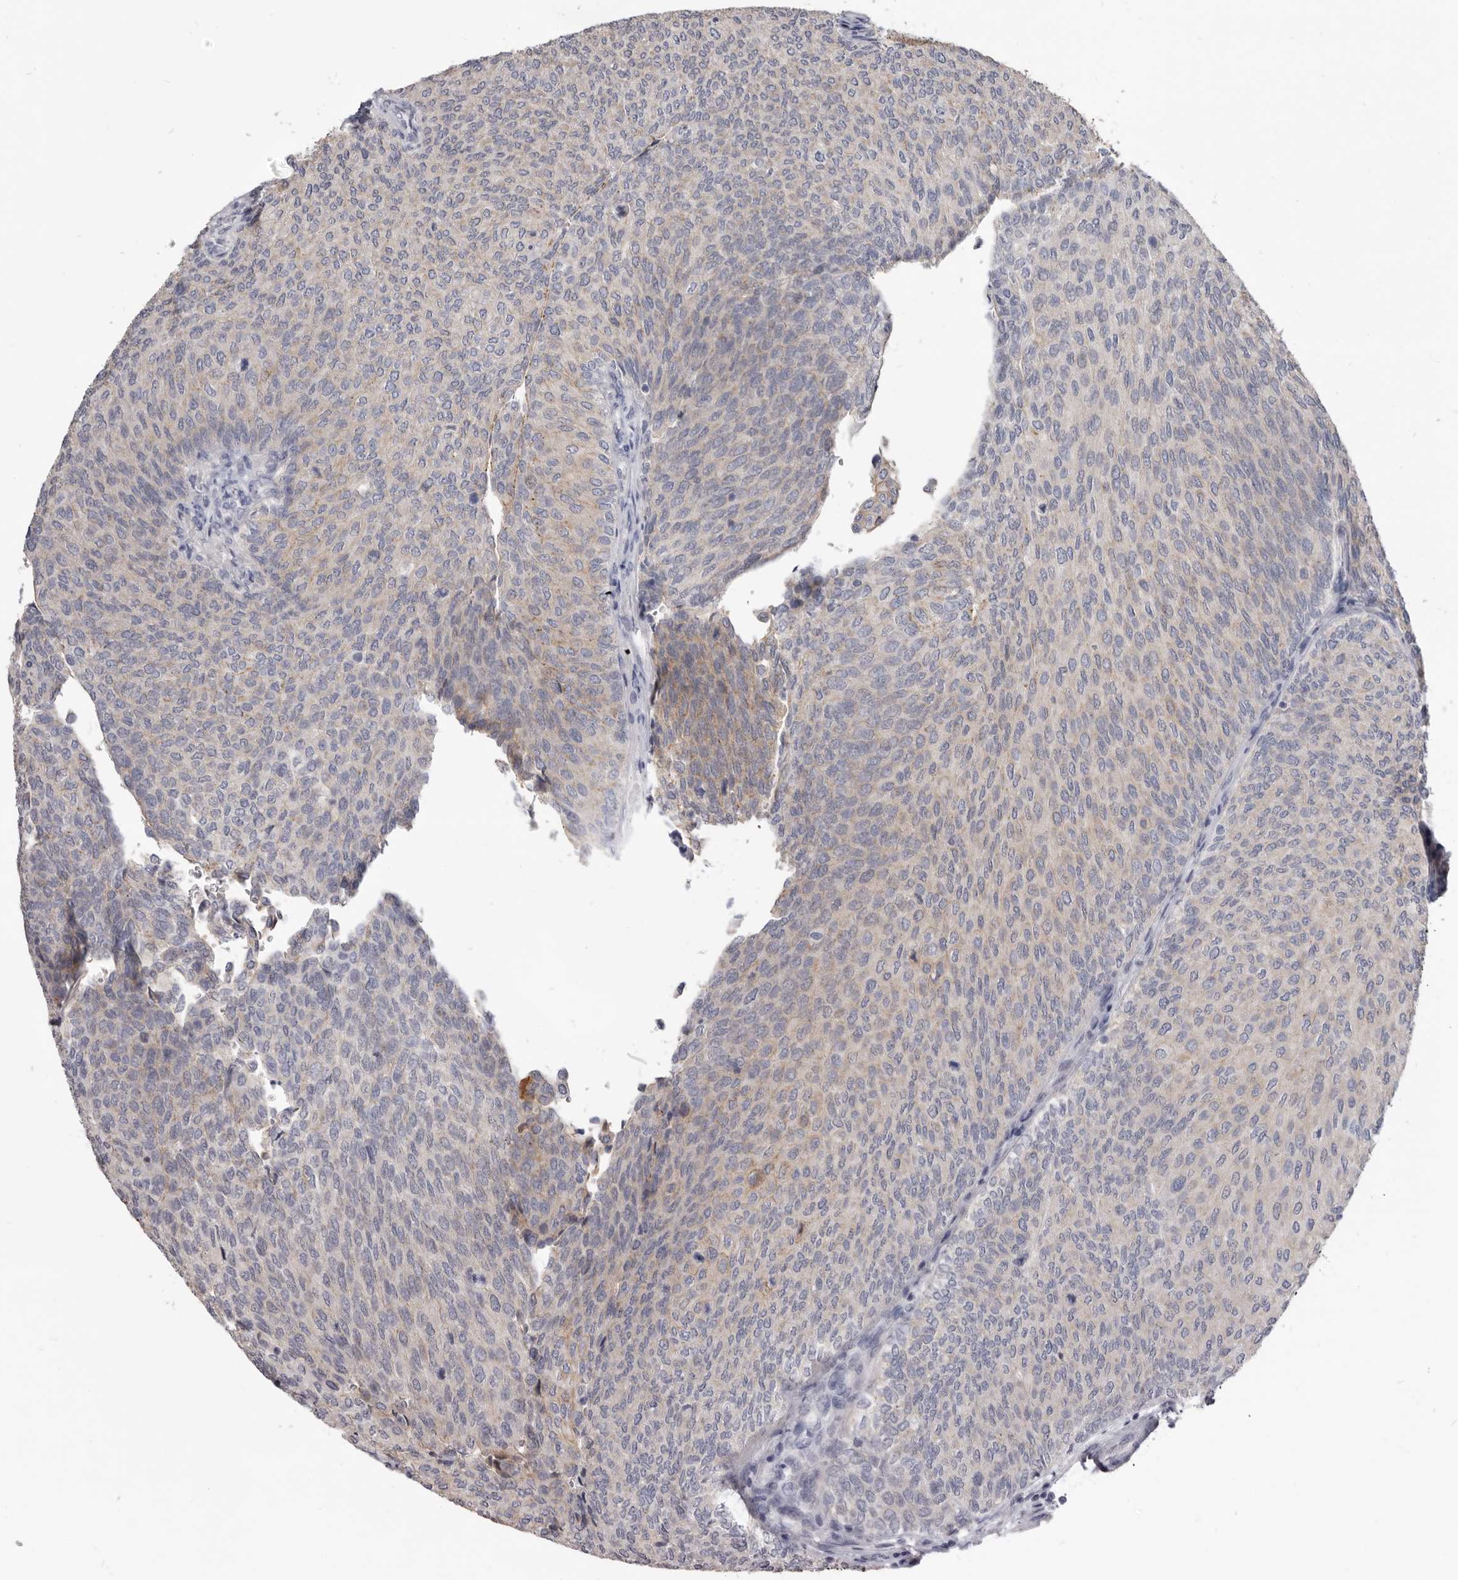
{"staining": {"intensity": "moderate", "quantity": "25%-75%", "location": "cytoplasmic/membranous"}, "tissue": "urothelial cancer", "cell_type": "Tumor cells", "image_type": "cancer", "snomed": [{"axis": "morphology", "description": "Urothelial carcinoma, Low grade"}, {"axis": "topography", "description": "Urinary bladder"}], "caption": "The photomicrograph demonstrates immunohistochemical staining of urothelial cancer. There is moderate cytoplasmic/membranous positivity is seen in approximately 25%-75% of tumor cells.", "gene": "CGN", "patient": {"sex": "female", "age": 79}}